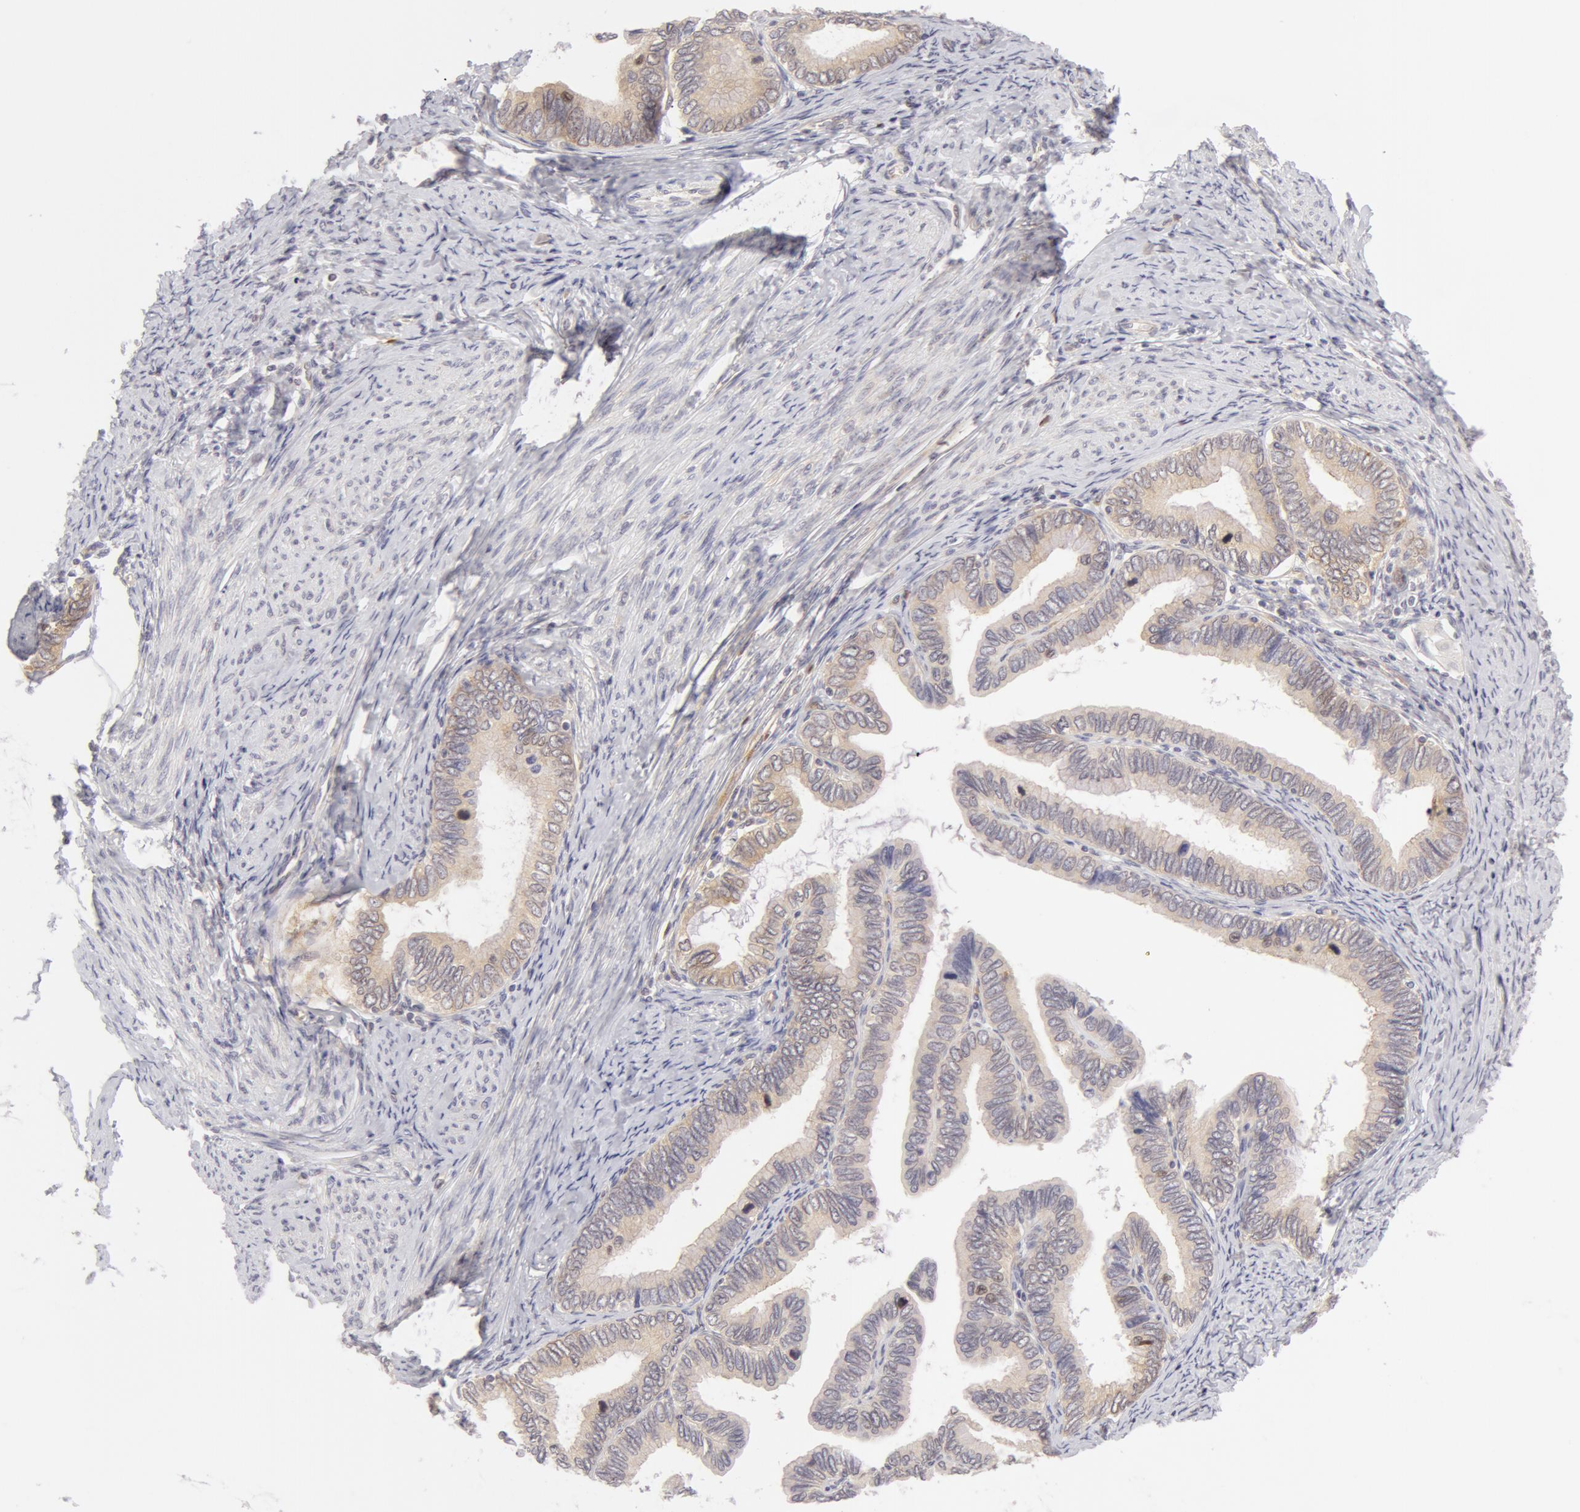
{"staining": {"intensity": "negative", "quantity": "none", "location": "none"}, "tissue": "cervical cancer", "cell_type": "Tumor cells", "image_type": "cancer", "snomed": [{"axis": "morphology", "description": "Adenocarcinoma, NOS"}, {"axis": "topography", "description": "Cervix"}], "caption": "IHC image of neoplastic tissue: human adenocarcinoma (cervical) stained with DAB (3,3'-diaminobenzidine) displays no significant protein expression in tumor cells.", "gene": "DDX3Y", "patient": {"sex": "female", "age": 49}}